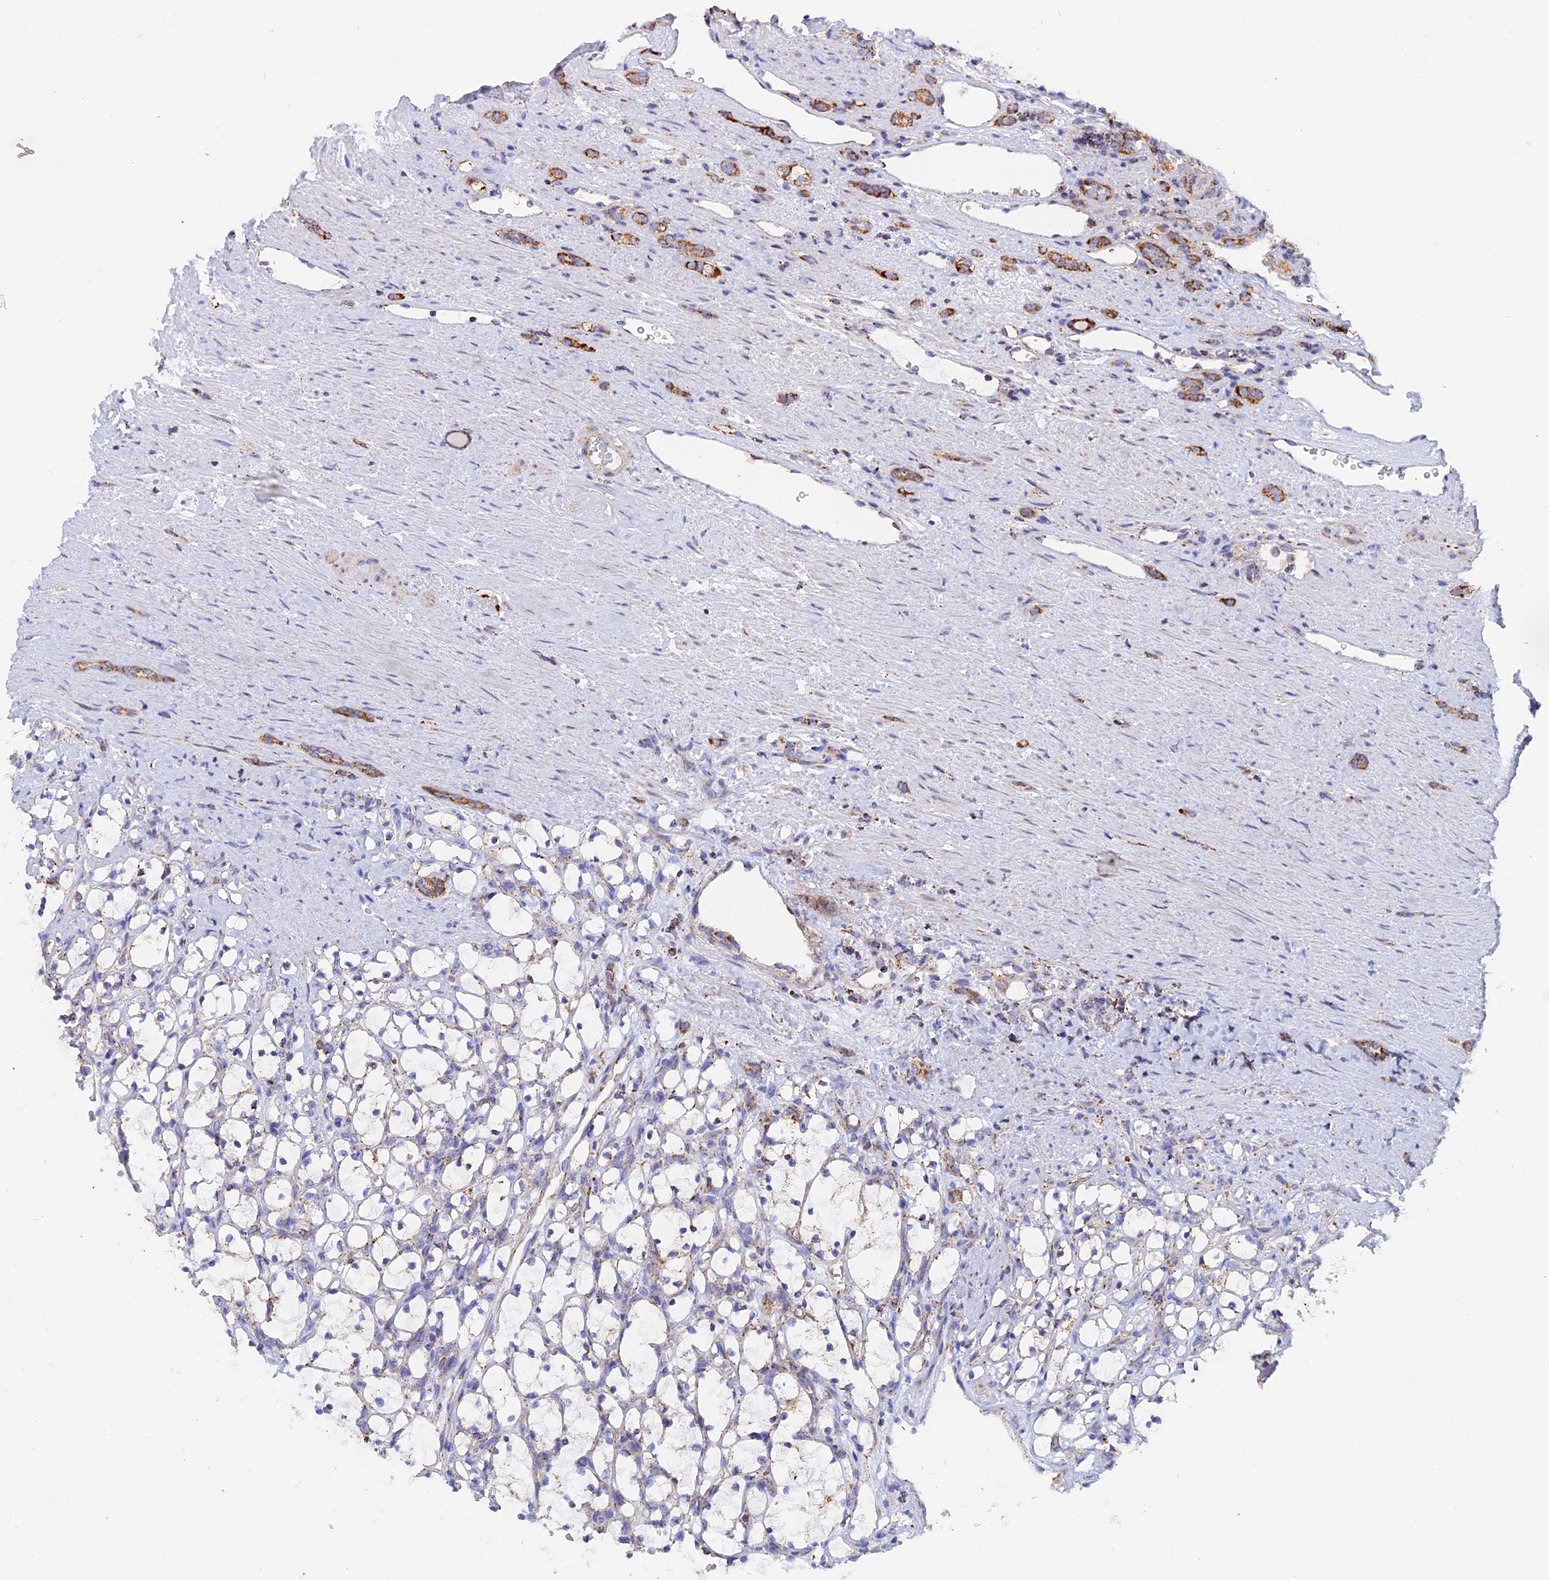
{"staining": {"intensity": "moderate", "quantity": "<25%", "location": "cytoplasmic/membranous"}, "tissue": "renal cancer", "cell_type": "Tumor cells", "image_type": "cancer", "snomed": [{"axis": "morphology", "description": "Adenocarcinoma, NOS"}, {"axis": "topography", "description": "Kidney"}], "caption": "Protein staining by immunohistochemistry (IHC) exhibits moderate cytoplasmic/membranous positivity in about <25% of tumor cells in adenocarcinoma (renal).", "gene": "GCDH", "patient": {"sex": "female", "age": 69}}